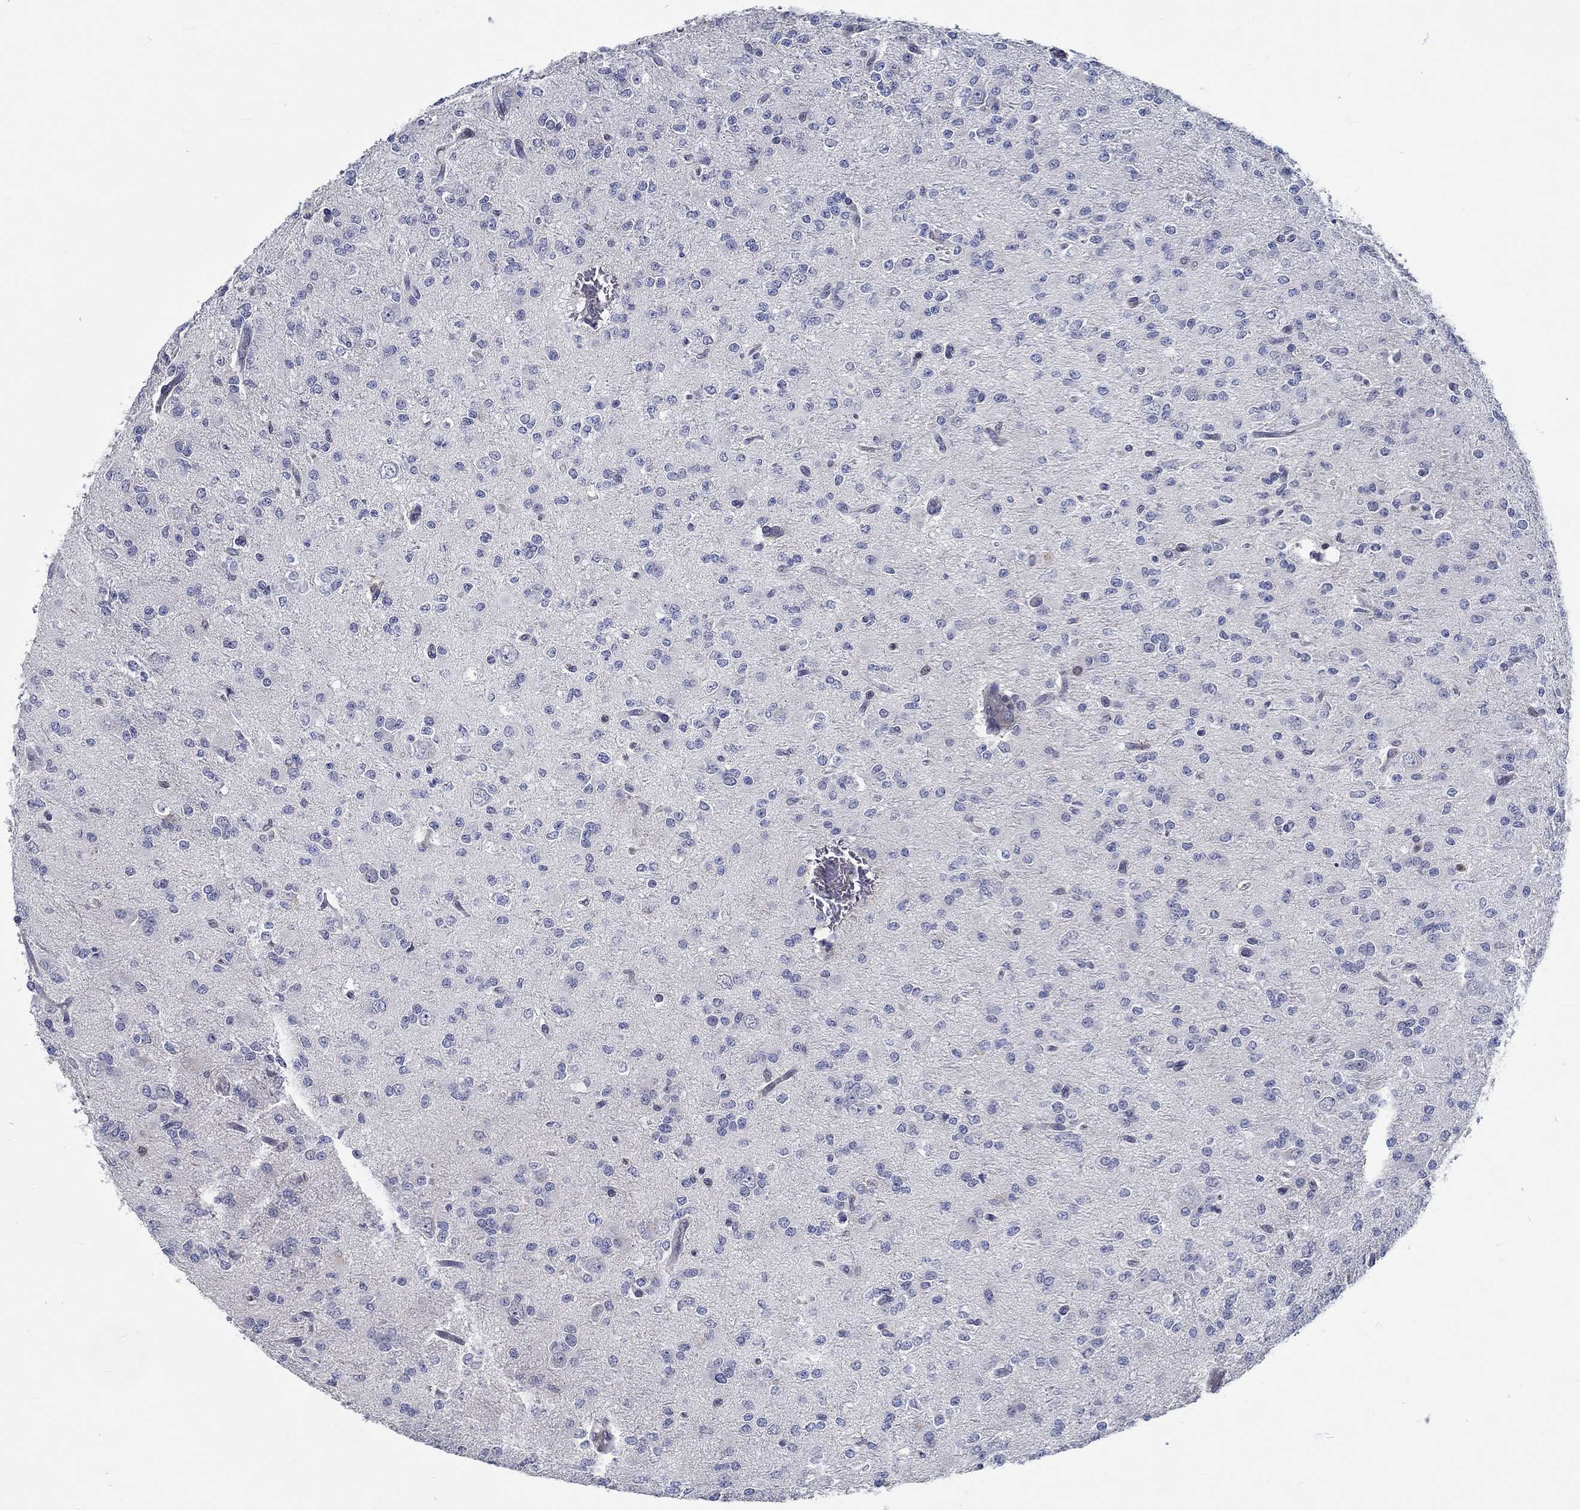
{"staining": {"intensity": "negative", "quantity": "none", "location": "none"}, "tissue": "glioma", "cell_type": "Tumor cells", "image_type": "cancer", "snomed": [{"axis": "morphology", "description": "Glioma, malignant, Low grade"}, {"axis": "topography", "description": "Brain"}], "caption": "Tumor cells show no significant expression in glioma. The staining is performed using DAB brown chromogen with nuclei counter-stained in using hematoxylin.", "gene": "MYBPC1", "patient": {"sex": "male", "age": 27}}